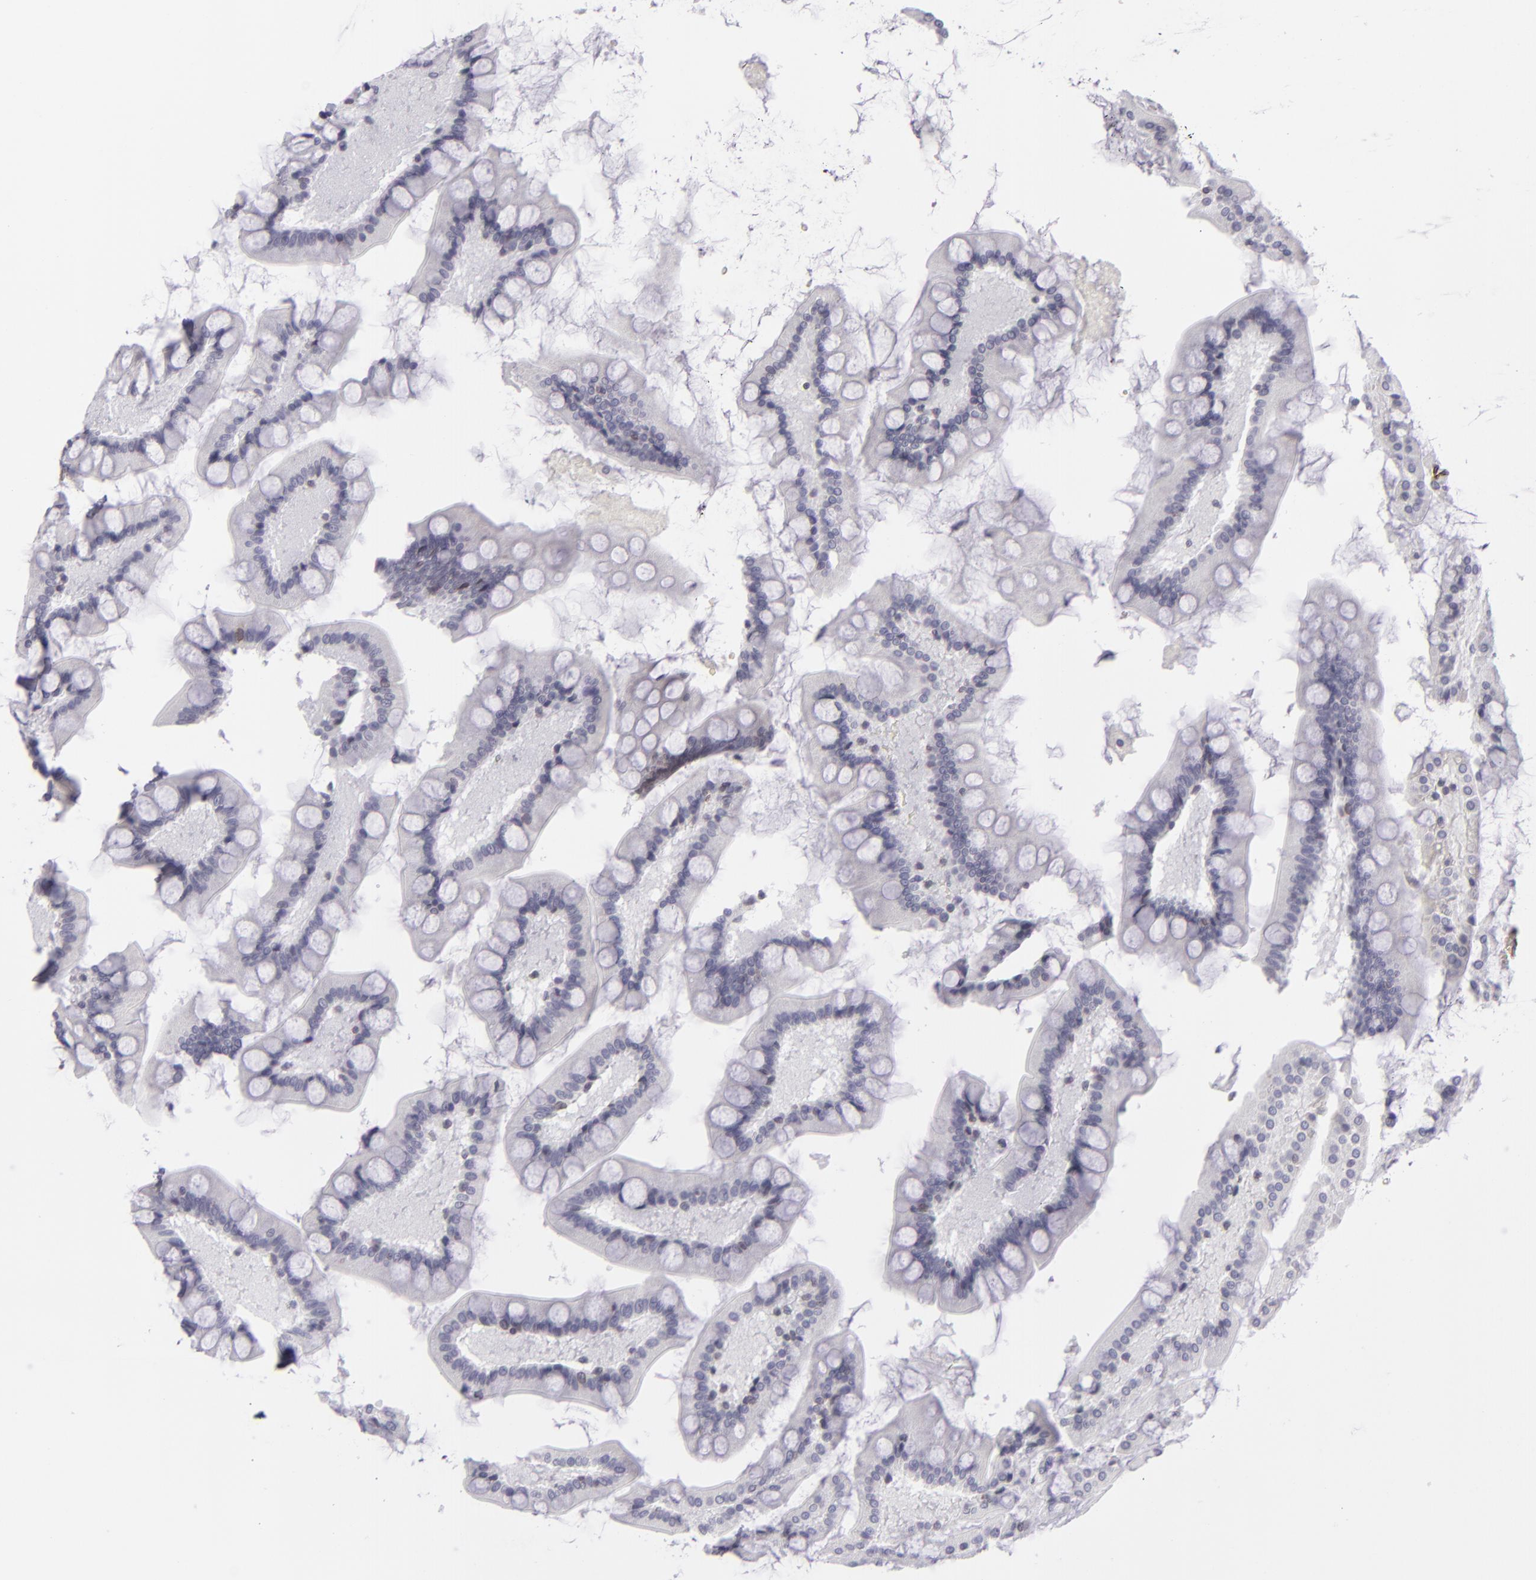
{"staining": {"intensity": "weak", "quantity": "<25%", "location": "nuclear"}, "tissue": "small intestine", "cell_type": "Glandular cells", "image_type": "normal", "snomed": [{"axis": "morphology", "description": "Normal tissue, NOS"}, {"axis": "topography", "description": "Small intestine"}], "caption": "Immunohistochemical staining of benign human small intestine demonstrates no significant staining in glandular cells. (DAB immunohistochemistry (IHC) visualized using brightfield microscopy, high magnification).", "gene": "EMD", "patient": {"sex": "male", "age": 41}}